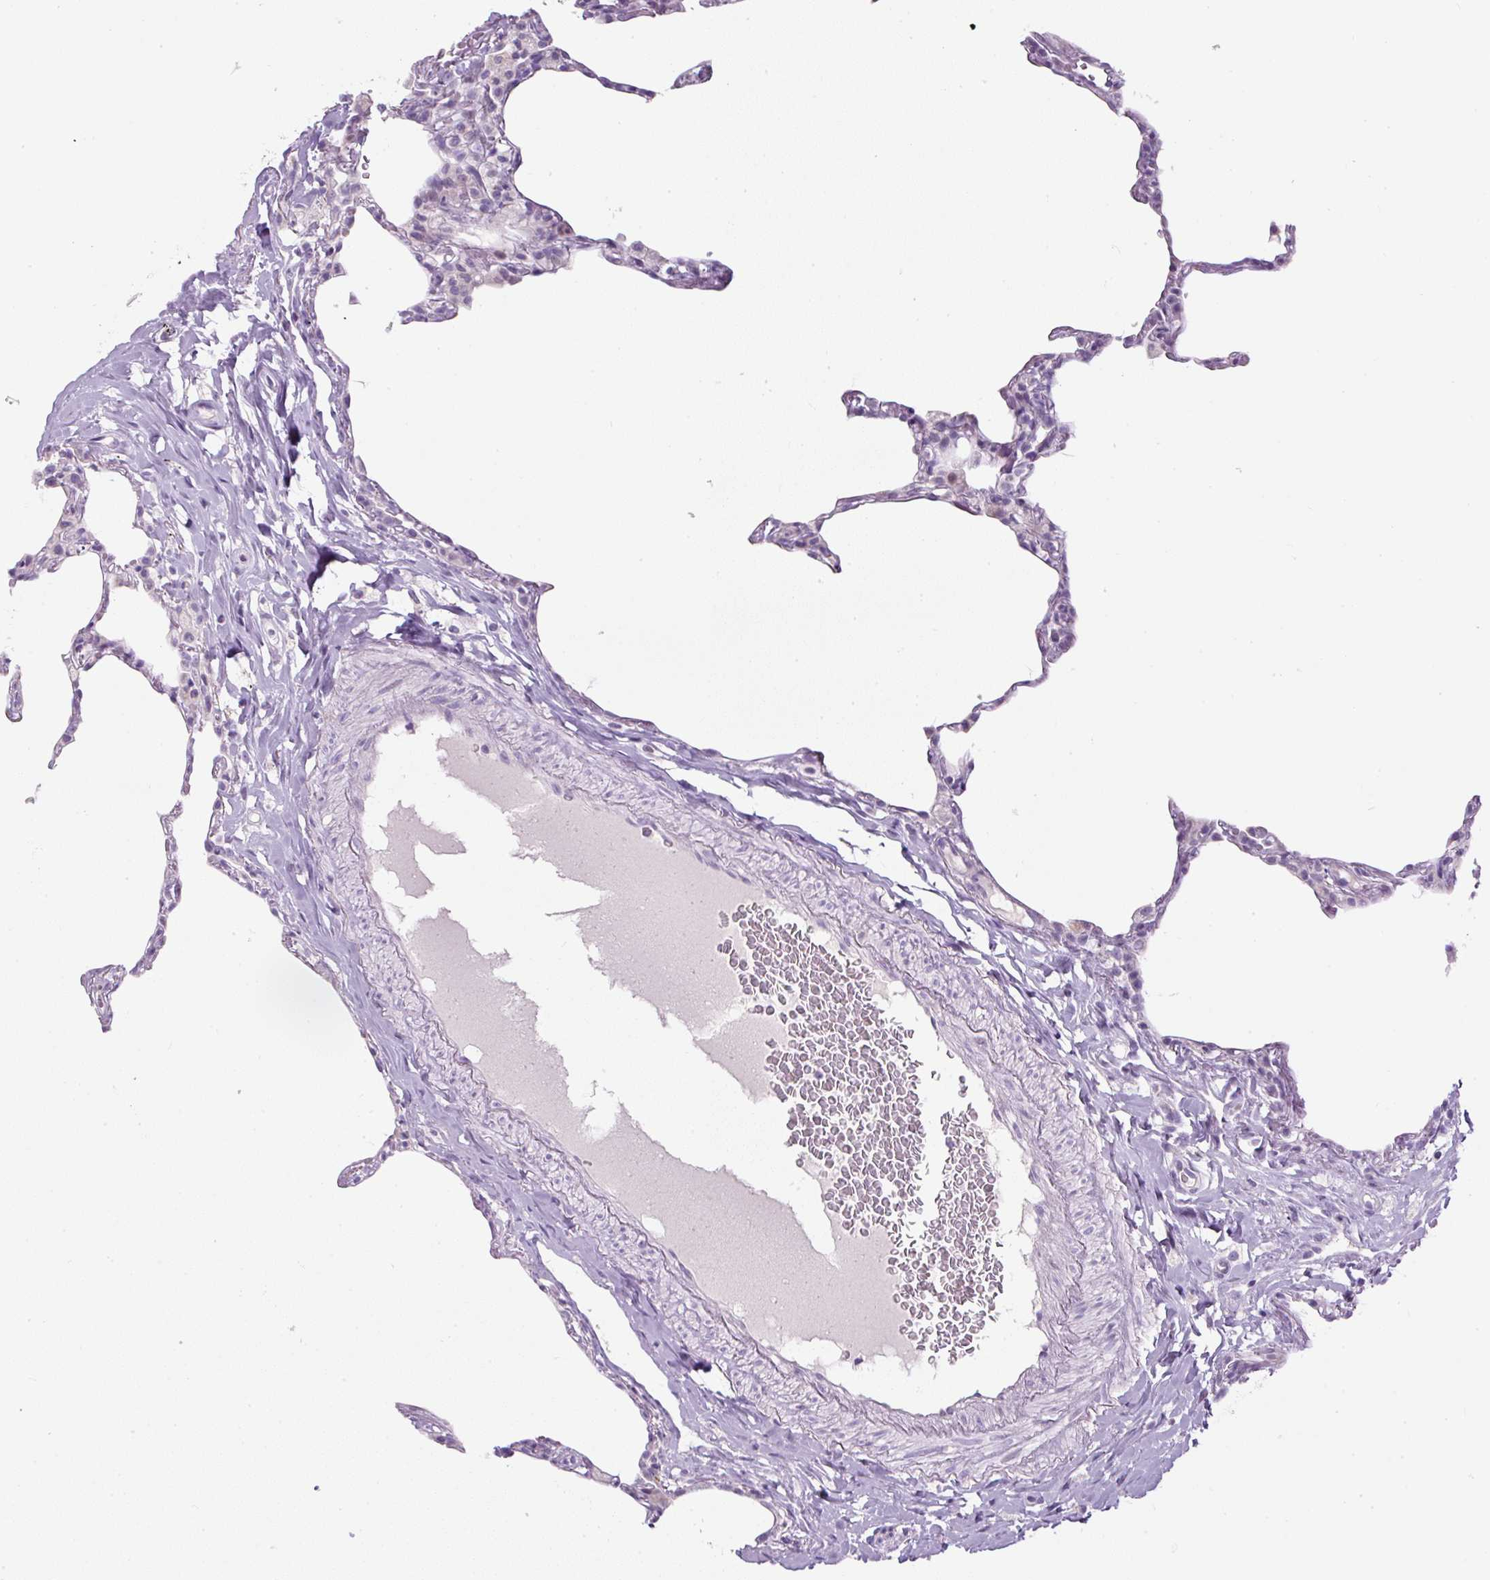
{"staining": {"intensity": "negative", "quantity": "none", "location": "none"}, "tissue": "lung", "cell_type": "Alveolar cells", "image_type": "normal", "snomed": [{"axis": "morphology", "description": "Normal tissue, NOS"}, {"axis": "topography", "description": "Lung"}], "caption": "Immunohistochemistry histopathology image of normal lung: human lung stained with DAB (3,3'-diaminobenzidine) displays no significant protein expression in alveolar cells. The staining was performed using DAB (3,3'-diaminobenzidine) to visualize the protein expression in brown, while the nuclei were stained in blue with hematoxylin (Magnification: 20x).", "gene": "FGFBP3", "patient": {"sex": "female", "age": 57}}